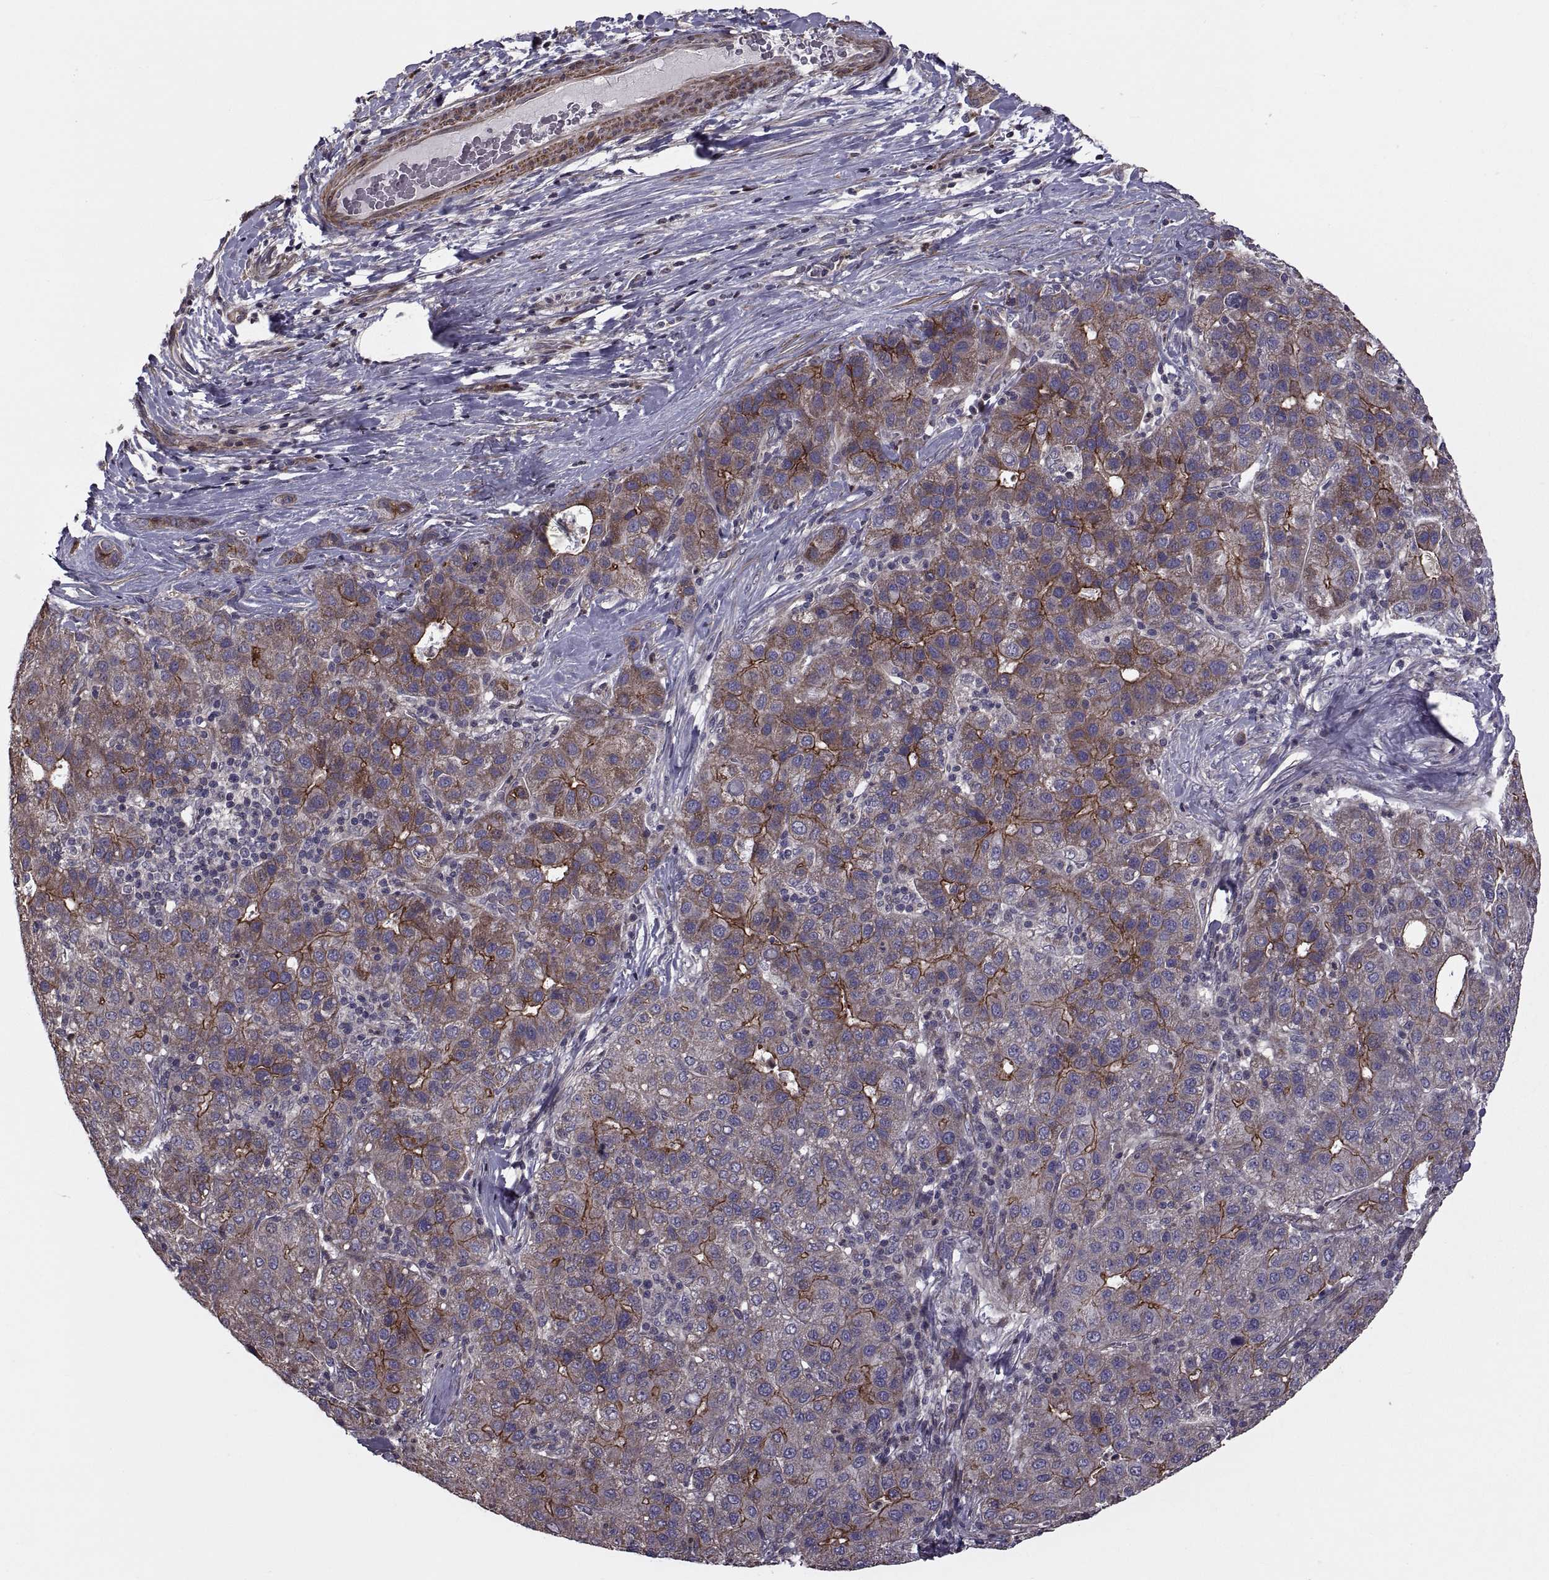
{"staining": {"intensity": "strong", "quantity": "<25%", "location": "cytoplasmic/membranous"}, "tissue": "liver cancer", "cell_type": "Tumor cells", "image_type": "cancer", "snomed": [{"axis": "morphology", "description": "Carcinoma, Hepatocellular, NOS"}, {"axis": "topography", "description": "Liver"}], "caption": "DAB immunohistochemical staining of liver cancer reveals strong cytoplasmic/membranous protein expression in approximately <25% of tumor cells. Immunohistochemistry stains the protein of interest in brown and the nuclei are stained blue.", "gene": "PMM2", "patient": {"sex": "male", "age": 65}}